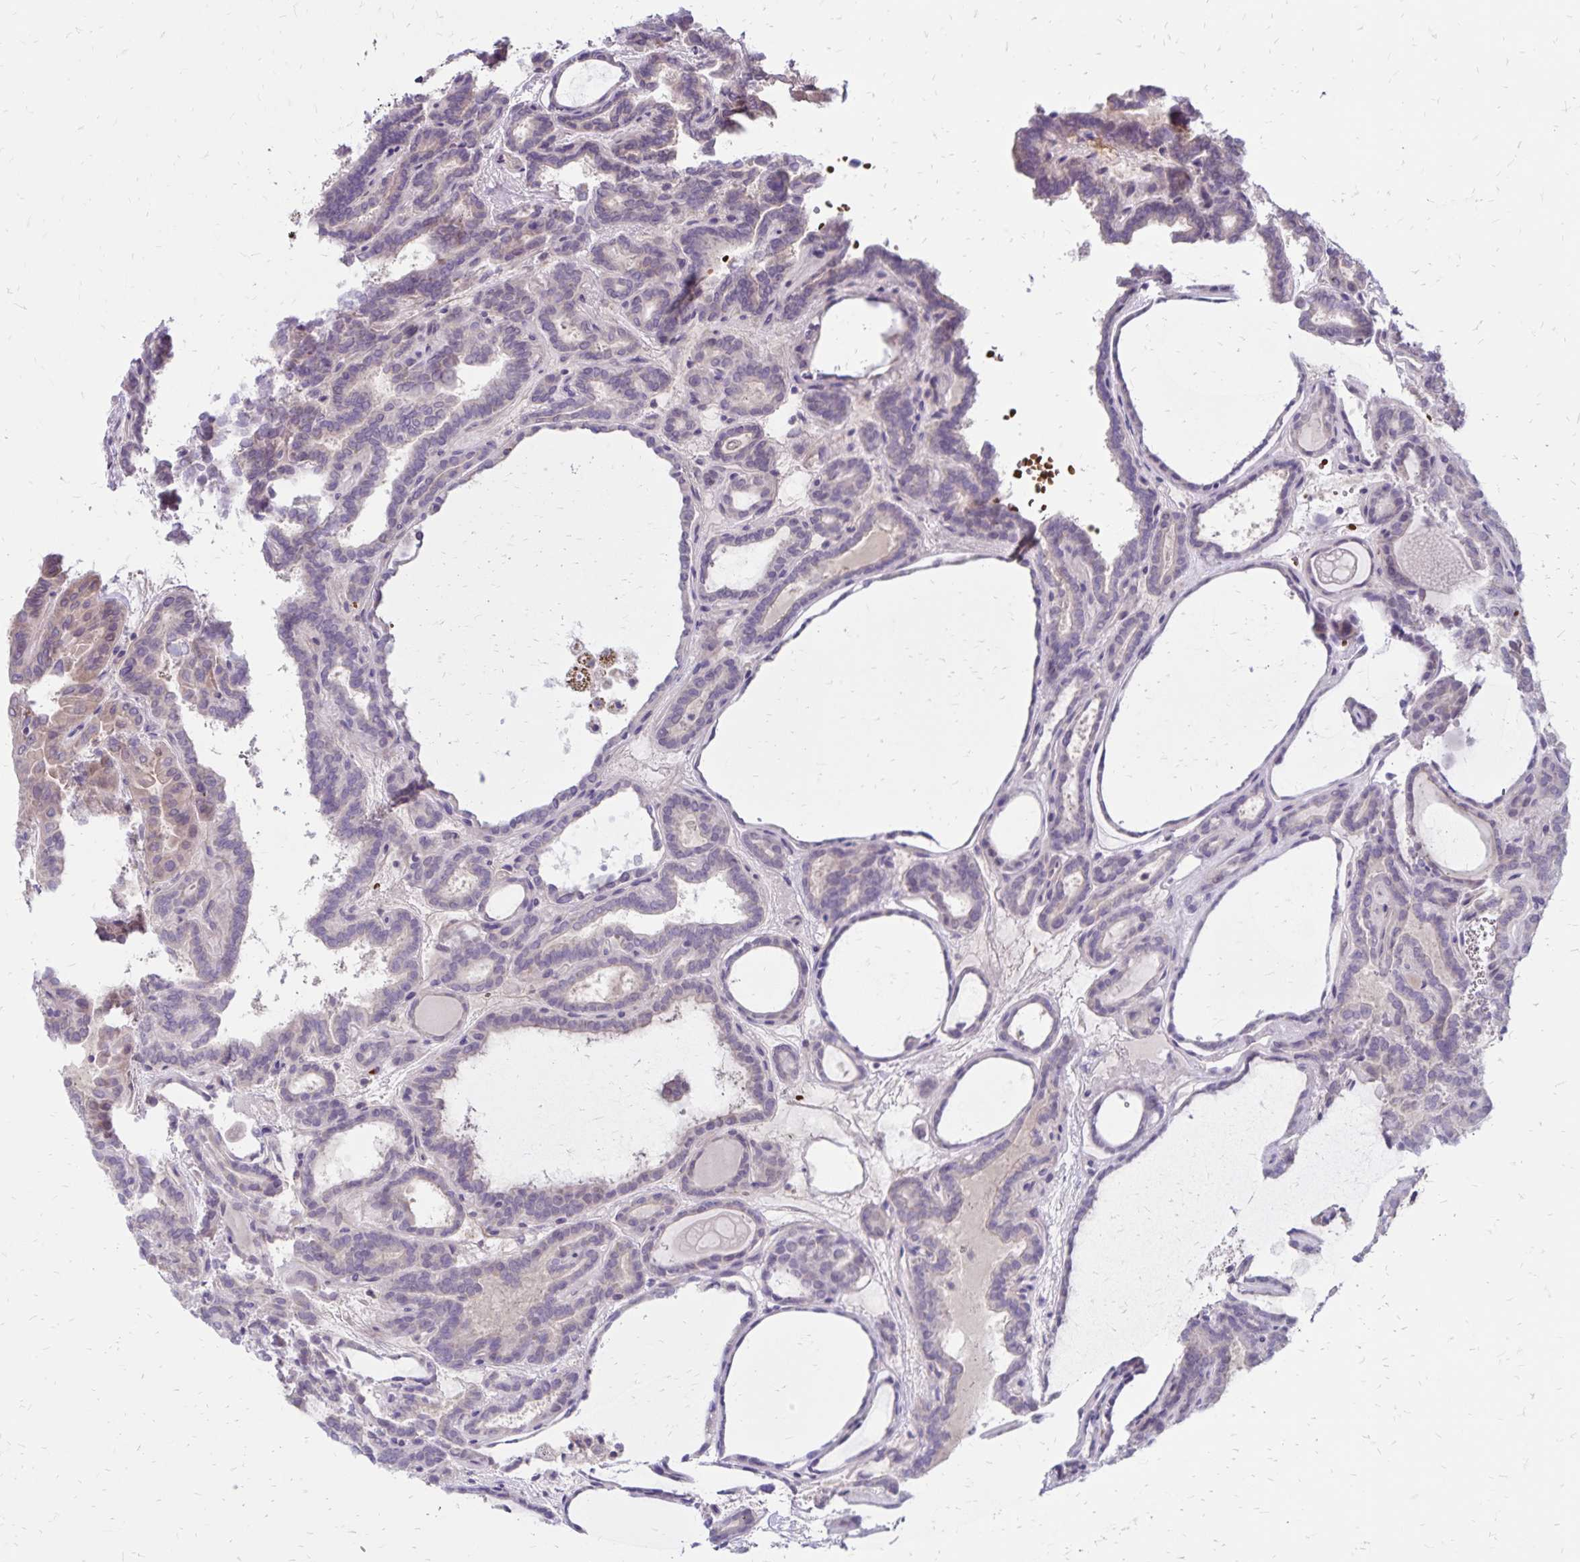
{"staining": {"intensity": "negative", "quantity": "none", "location": "none"}, "tissue": "thyroid cancer", "cell_type": "Tumor cells", "image_type": "cancer", "snomed": [{"axis": "morphology", "description": "Papillary adenocarcinoma, NOS"}, {"axis": "topography", "description": "Thyroid gland"}], "caption": "High magnification brightfield microscopy of thyroid cancer stained with DAB (3,3'-diaminobenzidine) (brown) and counterstained with hematoxylin (blue): tumor cells show no significant positivity.", "gene": "FSD1", "patient": {"sex": "female", "age": 46}}